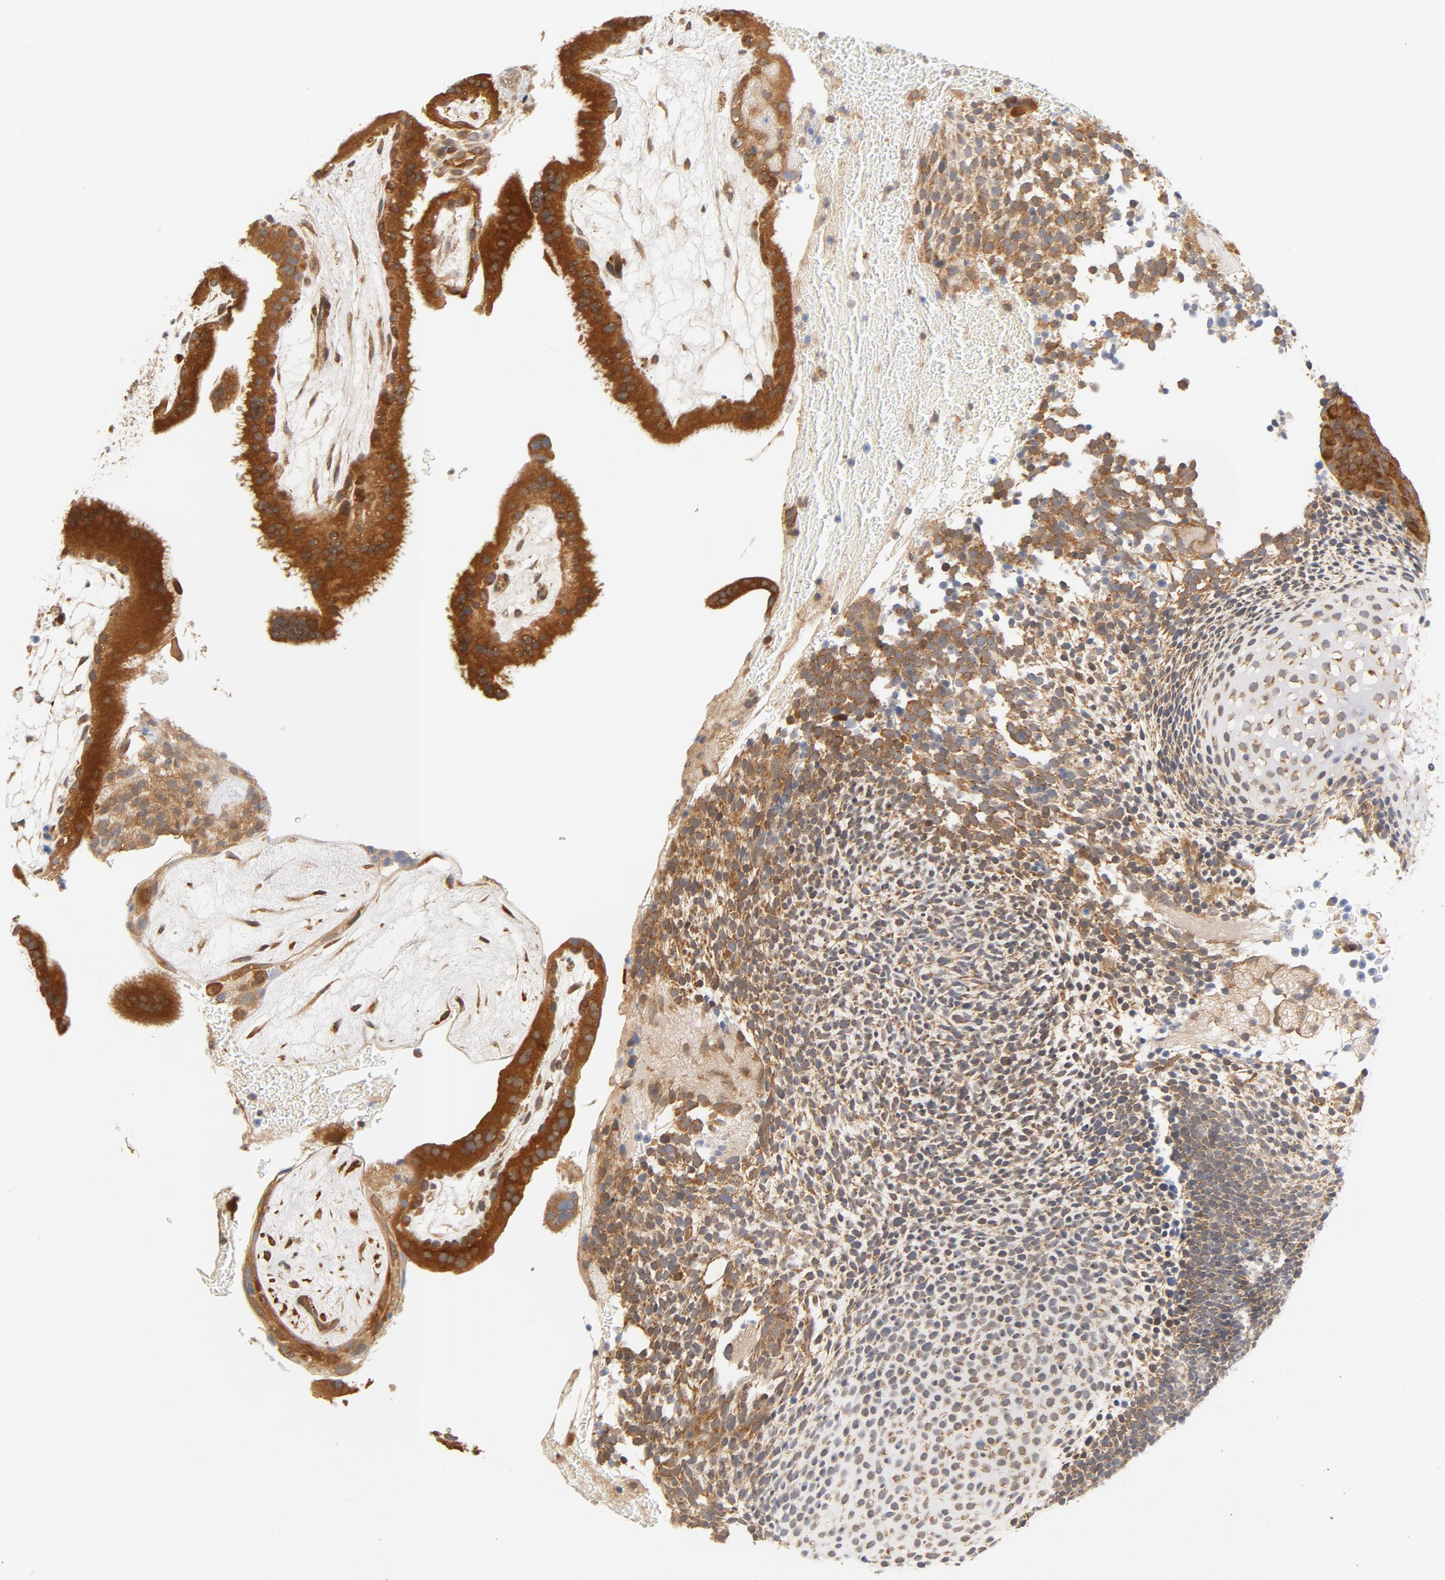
{"staining": {"intensity": "moderate", "quantity": ">75%", "location": "cytoplasmic/membranous"}, "tissue": "placenta", "cell_type": "Decidual cells", "image_type": "normal", "snomed": [{"axis": "morphology", "description": "Normal tissue, NOS"}, {"axis": "topography", "description": "Placenta"}], "caption": "Protein staining shows moderate cytoplasmic/membranous expression in about >75% of decidual cells in normal placenta. Immunohistochemistry (ihc) stains the protein in brown and the nuclei are stained blue.", "gene": "EIF4E", "patient": {"sex": "female", "age": 19}}